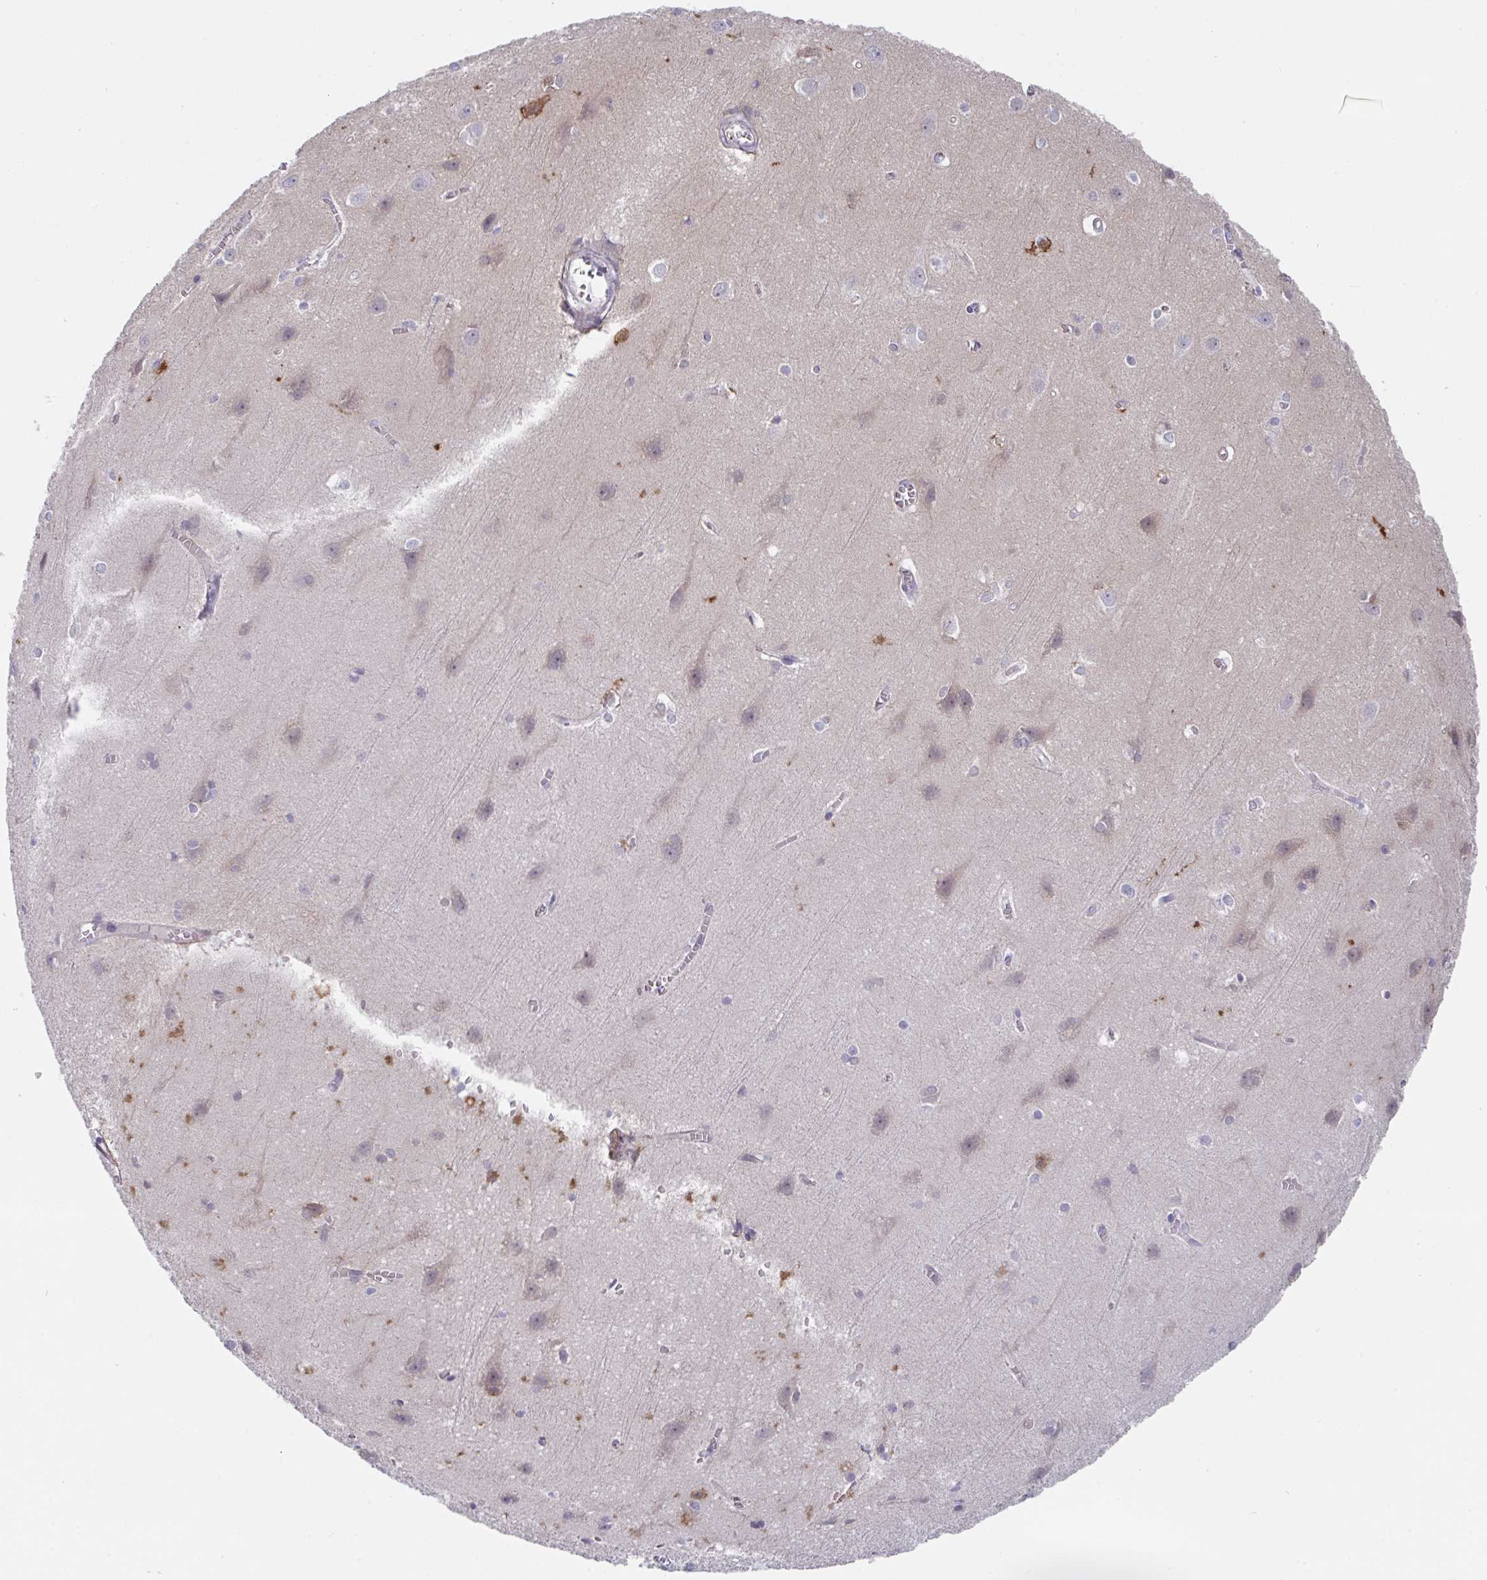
{"staining": {"intensity": "negative", "quantity": "none", "location": "none"}, "tissue": "cerebral cortex", "cell_type": "Endothelial cells", "image_type": "normal", "snomed": [{"axis": "morphology", "description": "Normal tissue, NOS"}, {"axis": "topography", "description": "Cerebral cortex"}], "caption": "The image reveals no significant staining in endothelial cells of cerebral cortex.", "gene": "HGFAC", "patient": {"sex": "male", "age": 37}}